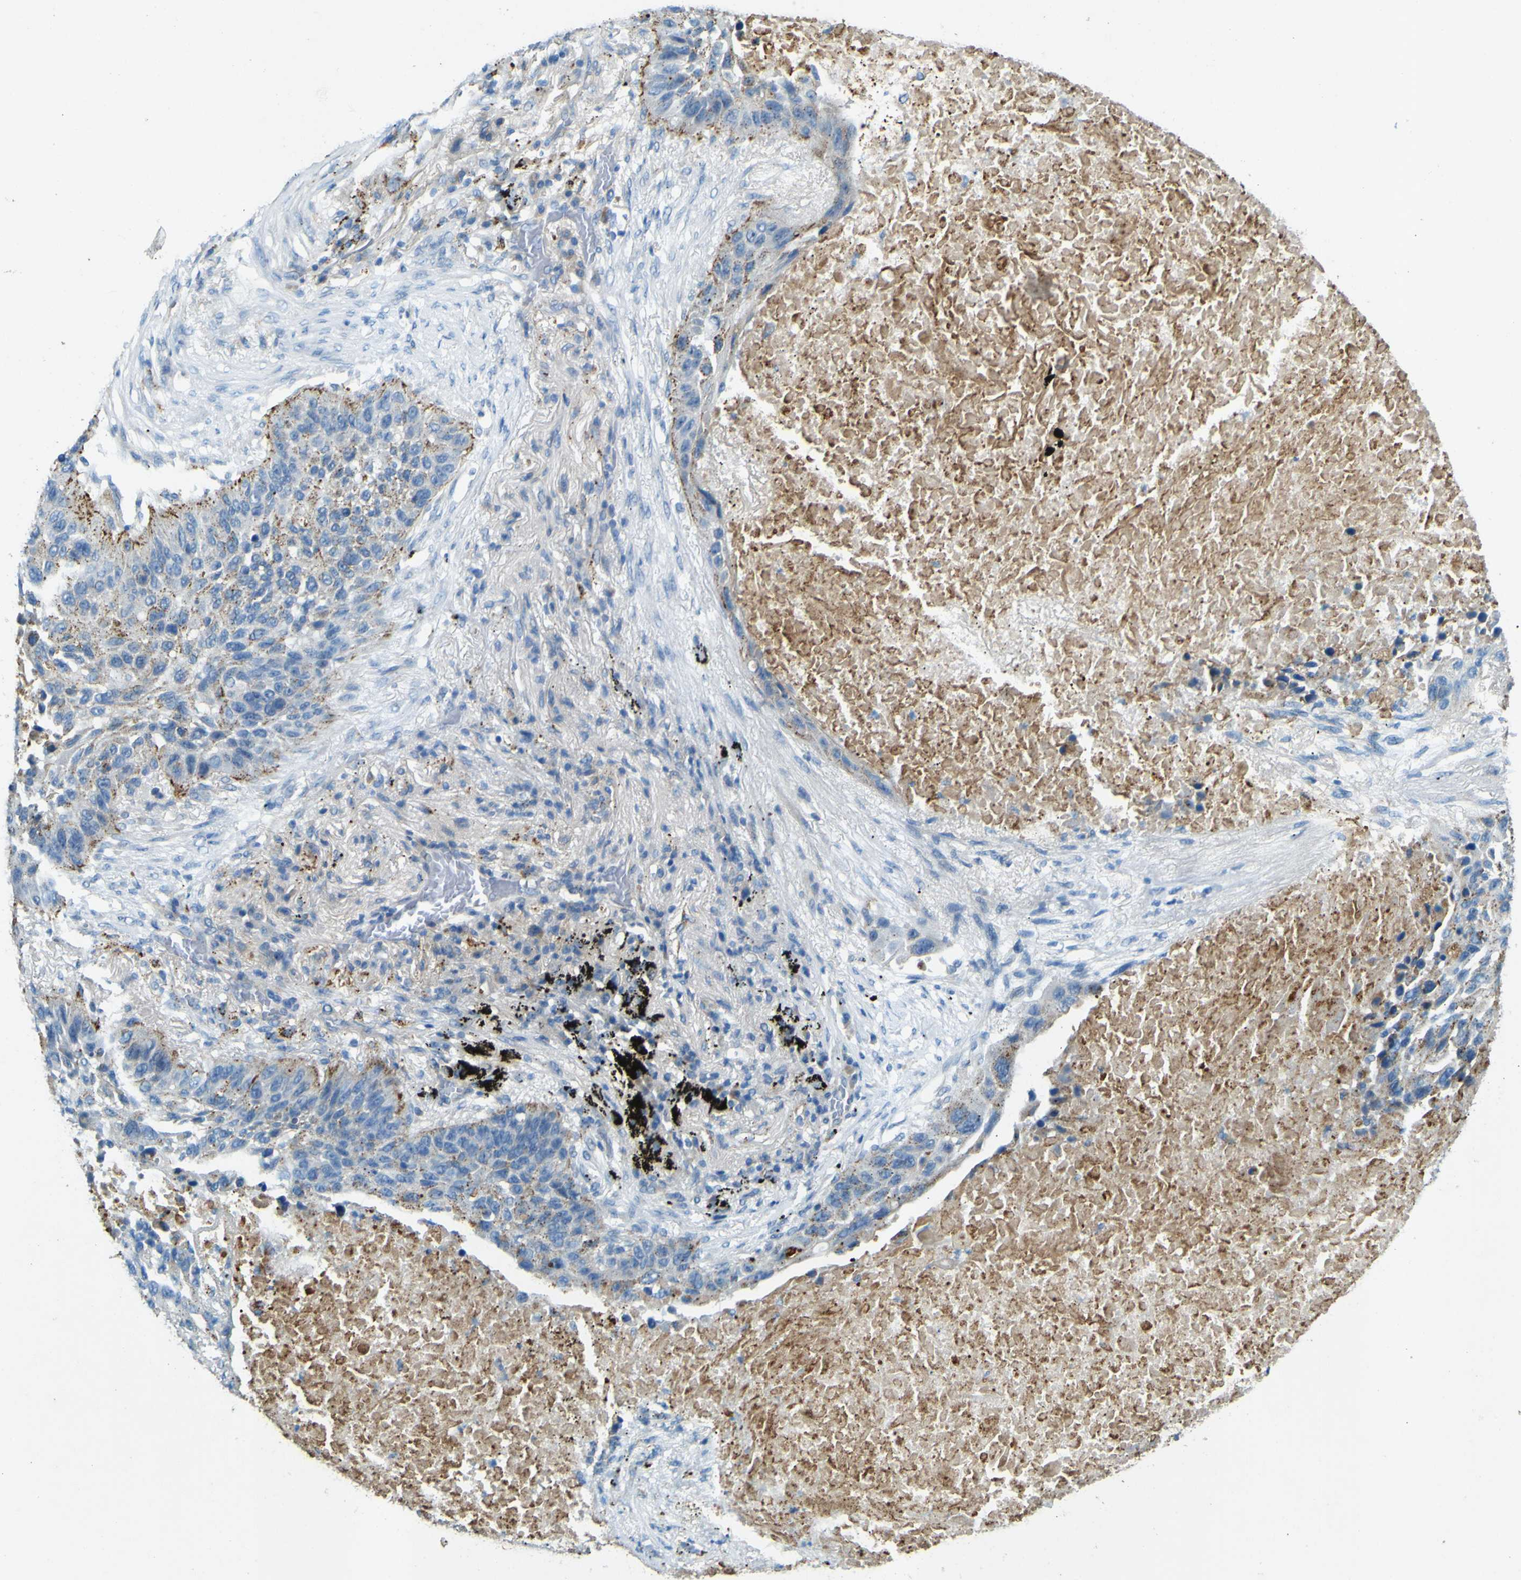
{"staining": {"intensity": "moderate", "quantity": "25%-75%", "location": "cytoplasmic/membranous"}, "tissue": "lung cancer", "cell_type": "Tumor cells", "image_type": "cancer", "snomed": [{"axis": "morphology", "description": "Squamous cell carcinoma, NOS"}, {"axis": "topography", "description": "Lung"}], "caption": "This image exhibits IHC staining of lung cancer, with medium moderate cytoplasmic/membranous positivity in approximately 25%-75% of tumor cells.", "gene": "PDE9A", "patient": {"sex": "male", "age": 57}}